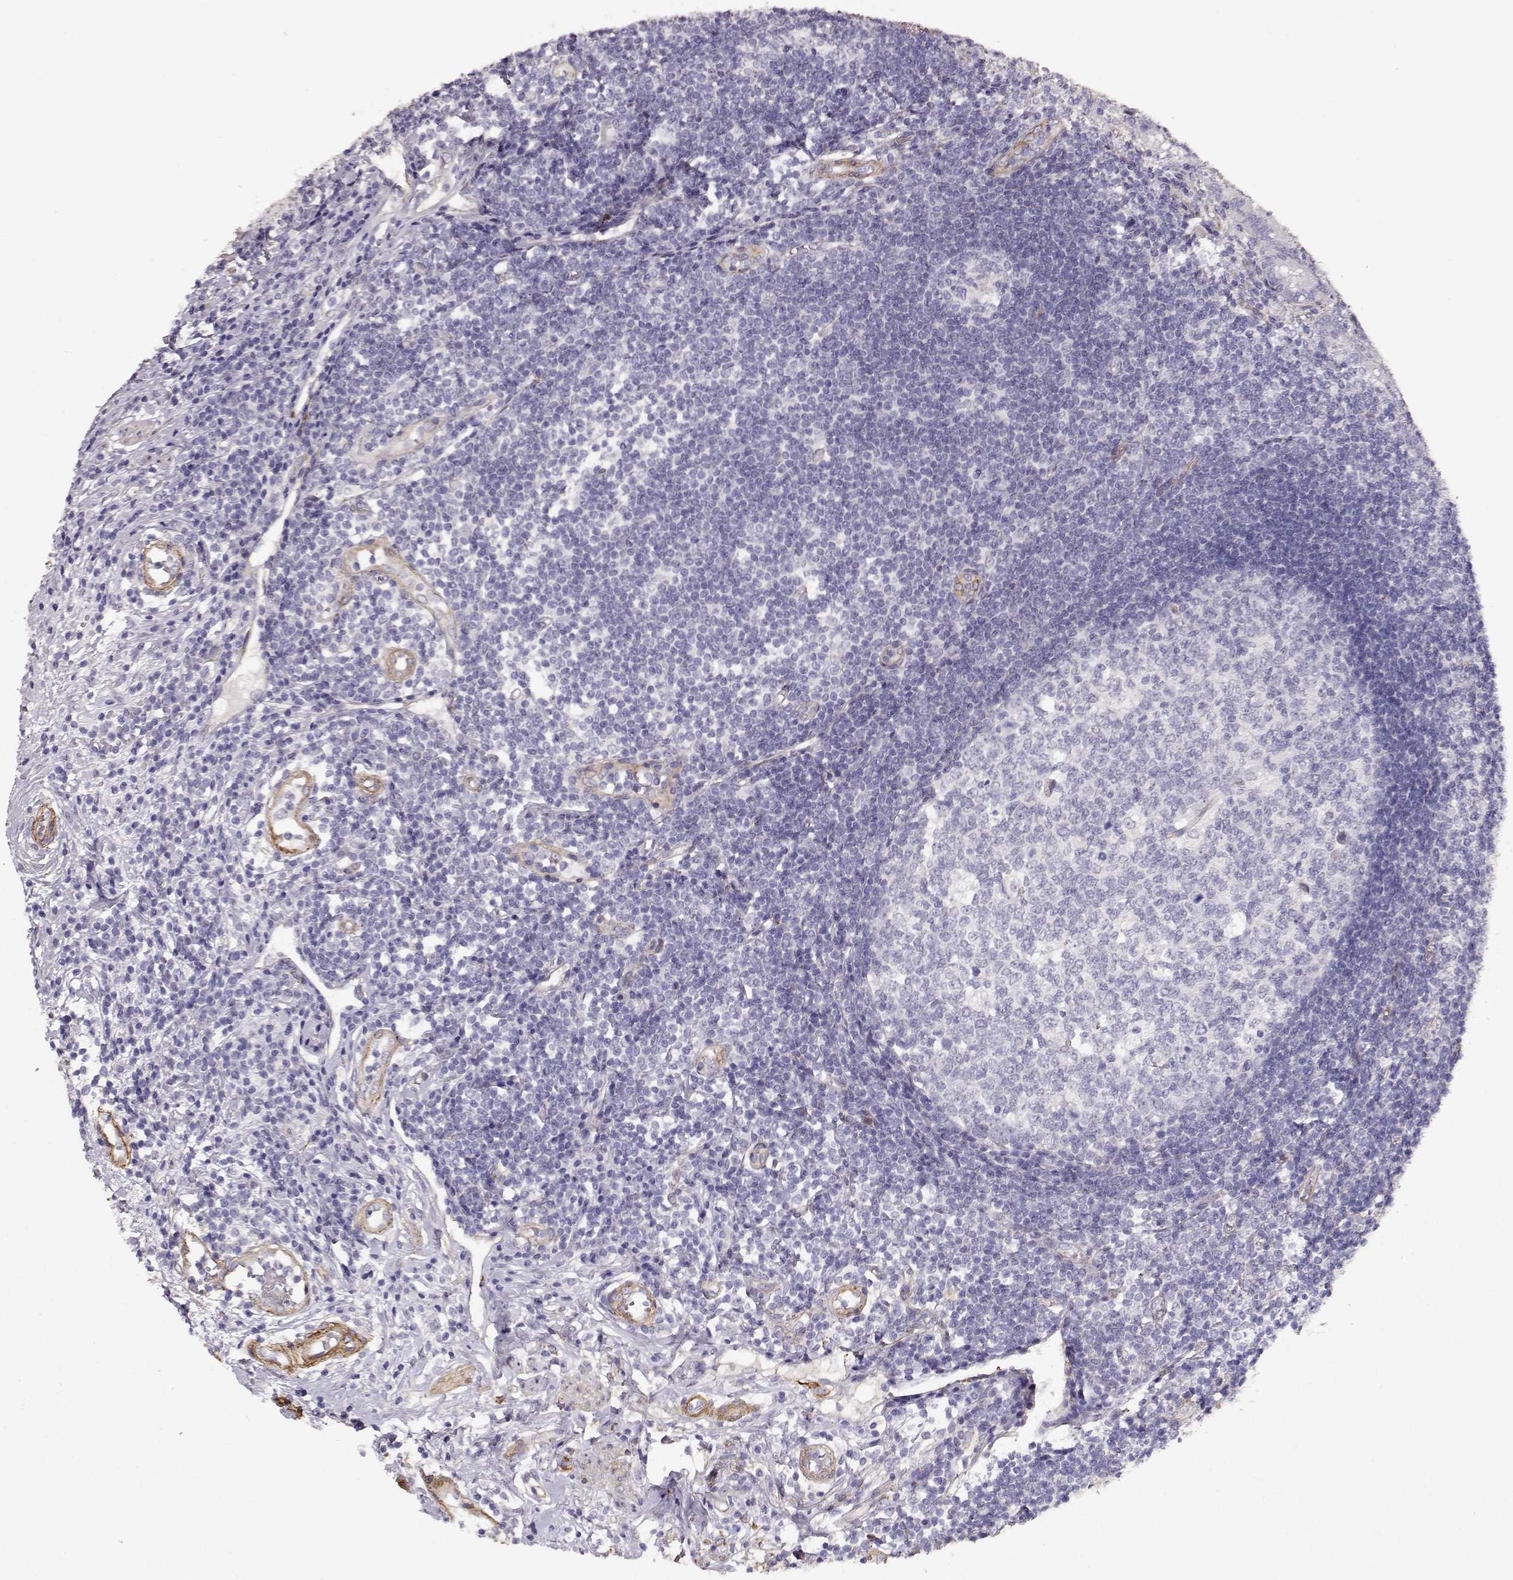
{"staining": {"intensity": "negative", "quantity": "none", "location": "none"}, "tissue": "appendix", "cell_type": "Glandular cells", "image_type": "normal", "snomed": [{"axis": "morphology", "description": "Normal tissue, NOS"}, {"axis": "morphology", "description": "Inflammation, NOS"}, {"axis": "topography", "description": "Appendix"}], "caption": "The image displays no staining of glandular cells in unremarkable appendix.", "gene": "LAMC1", "patient": {"sex": "male", "age": 16}}